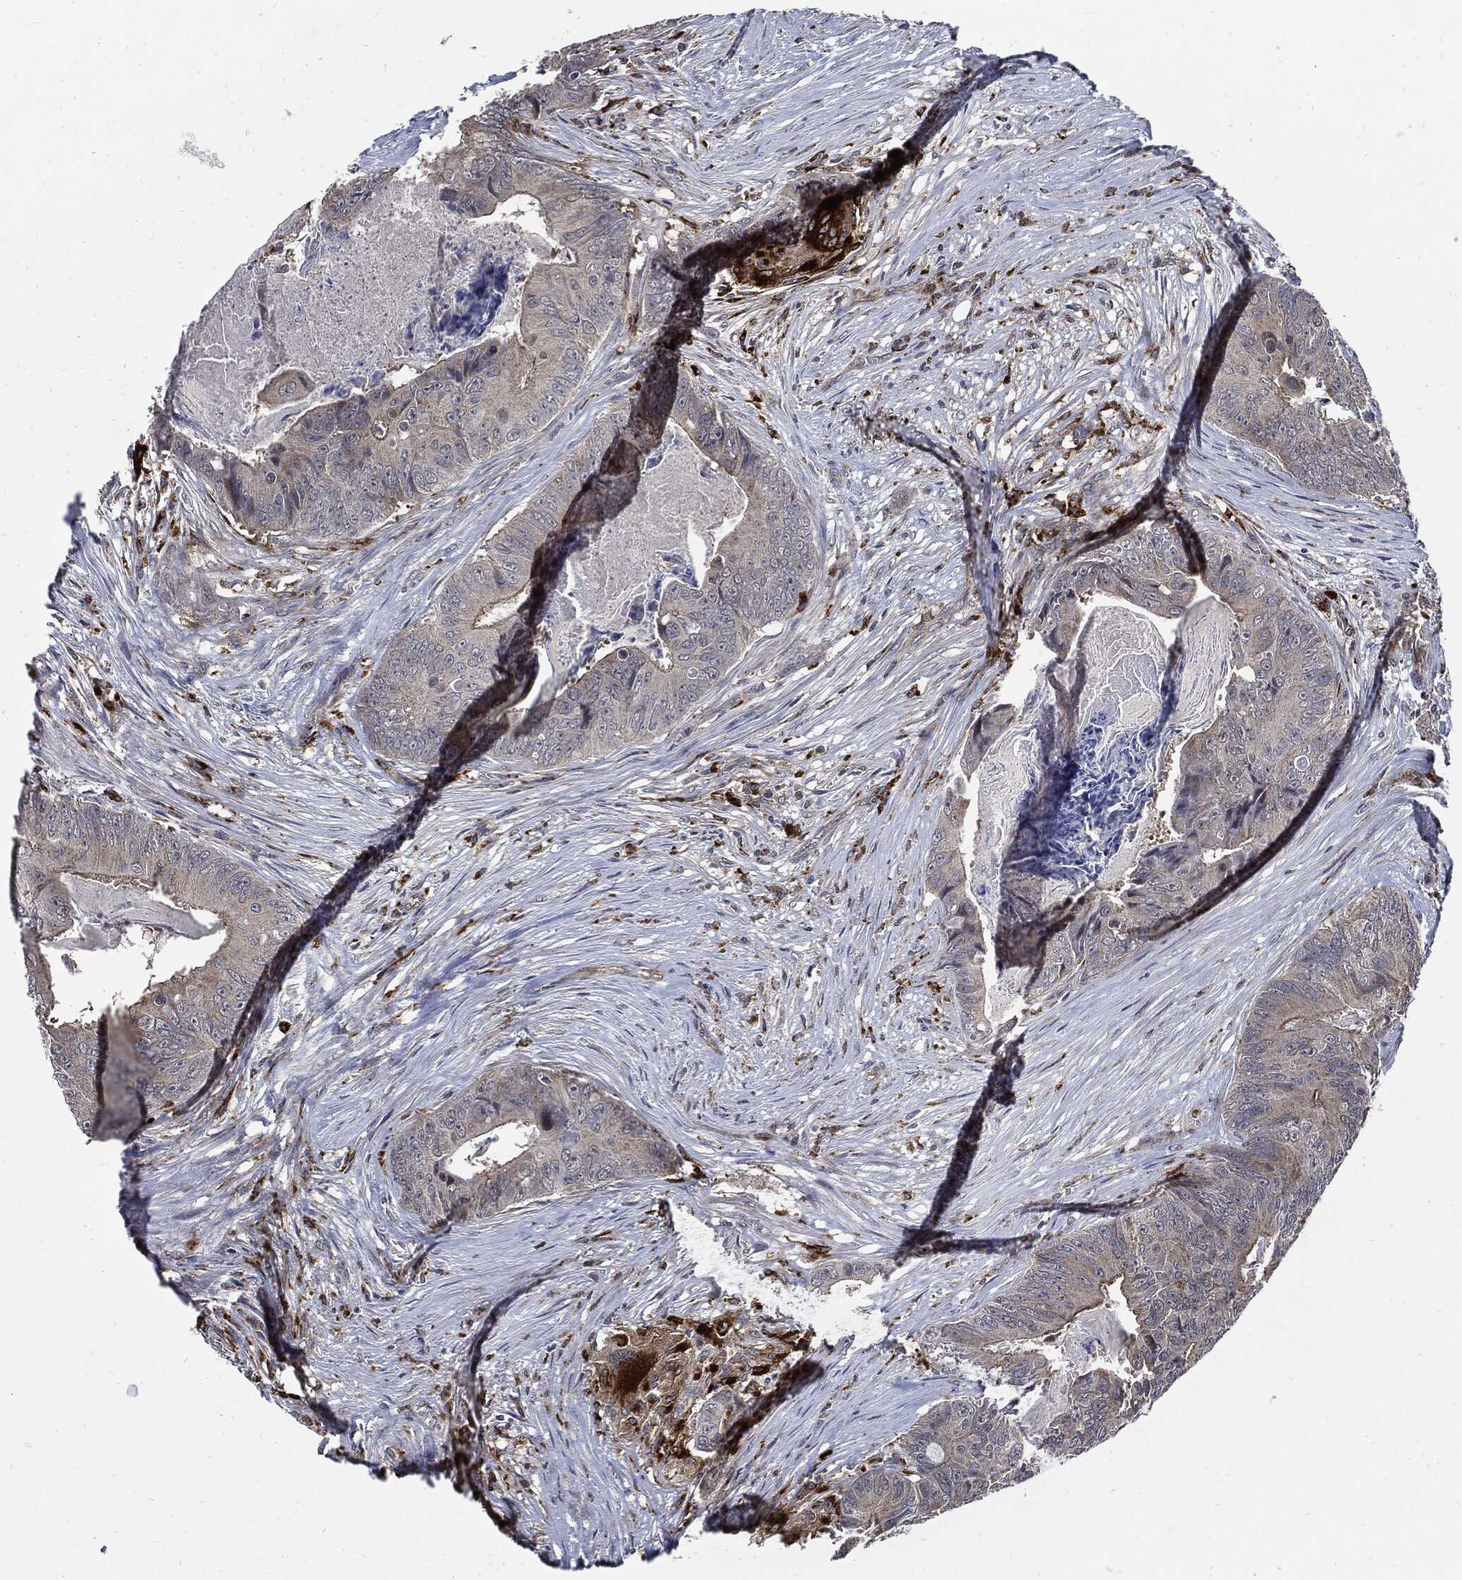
{"staining": {"intensity": "negative", "quantity": "none", "location": "none"}, "tissue": "colorectal cancer", "cell_type": "Tumor cells", "image_type": "cancer", "snomed": [{"axis": "morphology", "description": "Adenocarcinoma, NOS"}, {"axis": "topography", "description": "Colon"}], "caption": "An immunohistochemistry (IHC) image of colorectal adenocarcinoma is shown. There is no staining in tumor cells of colorectal adenocarcinoma. (Stains: DAB (3,3'-diaminobenzidine) IHC with hematoxylin counter stain, Microscopy: brightfield microscopy at high magnification).", "gene": "SLC31A2", "patient": {"sex": "male", "age": 84}}